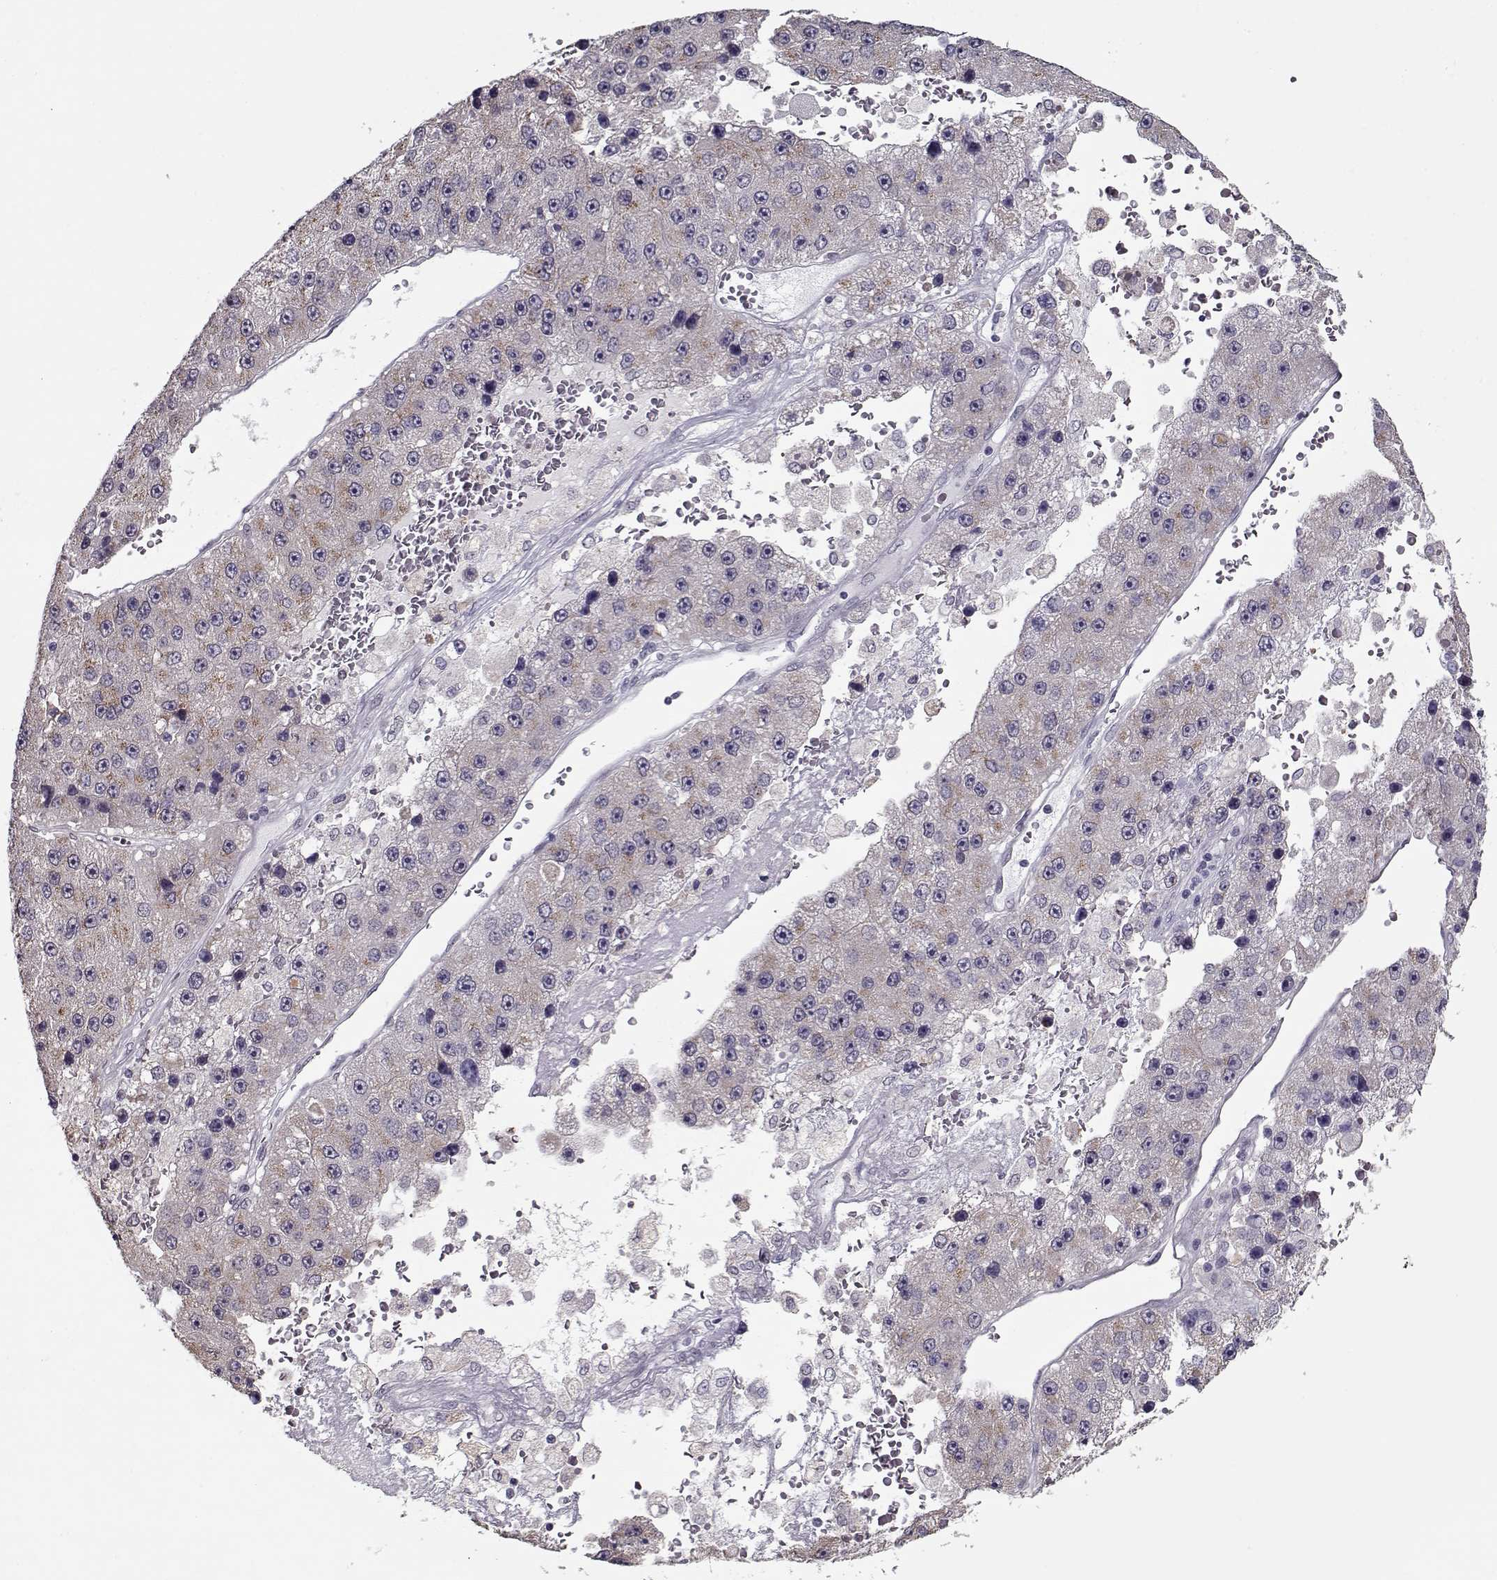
{"staining": {"intensity": "weak", "quantity": "25%-75%", "location": "cytoplasmic/membranous"}, "tissue": "liver cancer", "cell_type": "Tumor cells", "image_type": "cancer", "snomed": [{"axis": "morphology", "description": "Carcinoma, Hepatocellular, NOS"}, {"axis": "topography", "description": "Liver"}], "caption": "A brown stain labels weak cytoplasmic/membranous positivity of a protein in liver cancer (hepatocellular carcinoma) tumor cells.", "gene": "SEC16B", "patient": {"sex": "female", "age": 73}}